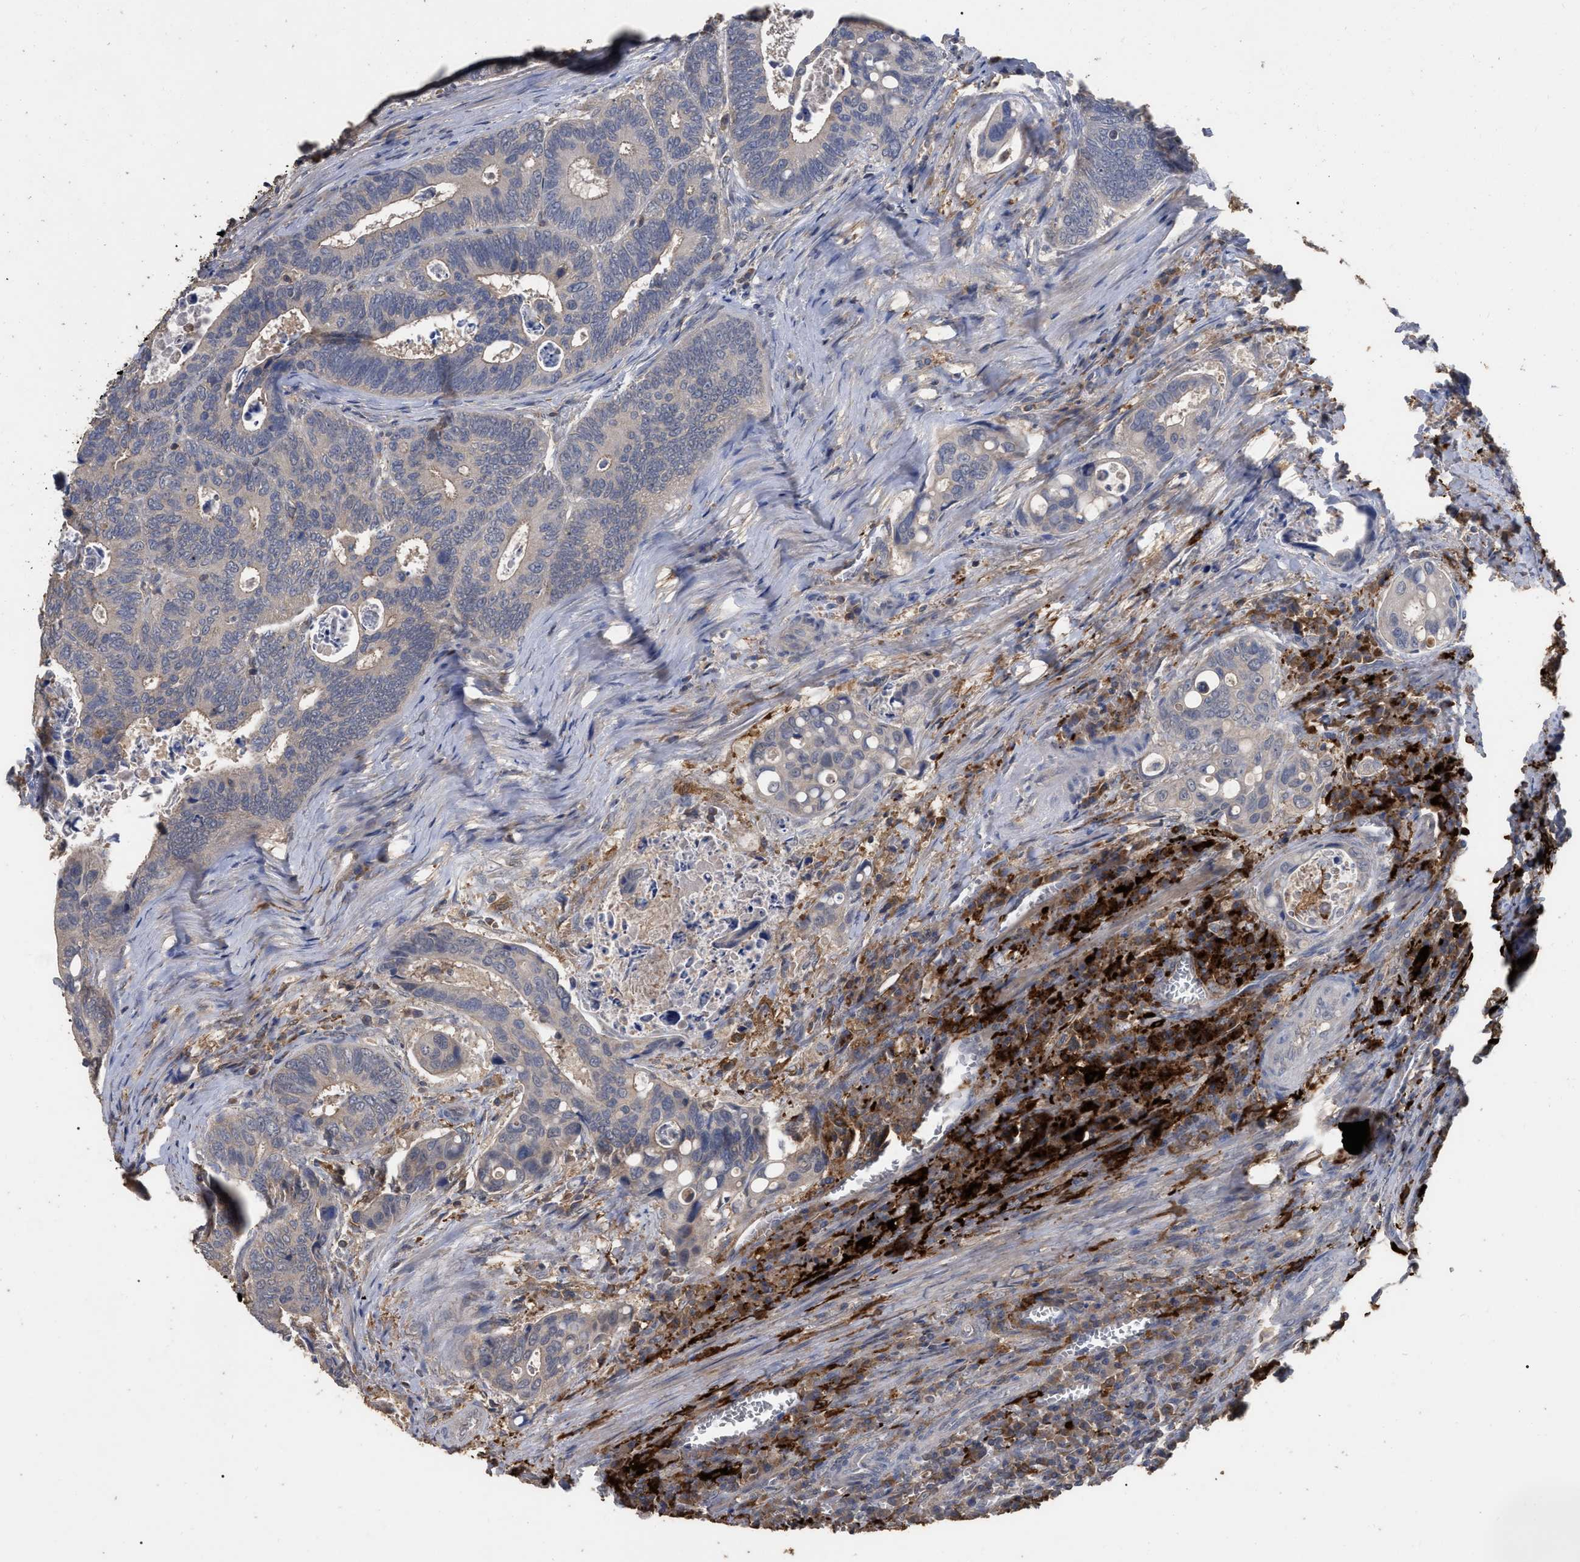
{"staining": {"intensity": "weak", "quantity": "<25%", "location": "cytoplasmic/membranous"}, "tissue": "colorectal cancer", "cell_type": "Tumor cells", "image_type": "cancer", "snomed": [{"axis": "morphology", "description": "Inflammation, NOS"}, {"axis": "morphology", "description": "Adenocarcinoma, NOS"}, {"axis": "topography", "description": "Colon"}], "caption": "IHC micrograph of human colorectal adenocarcinoma stained for a protein (brown), which reveals no expression in tumor cells. Nuclei are stained in blue.", "gene": "GPR179", "patient": {"sex": "male", "age": 72}}